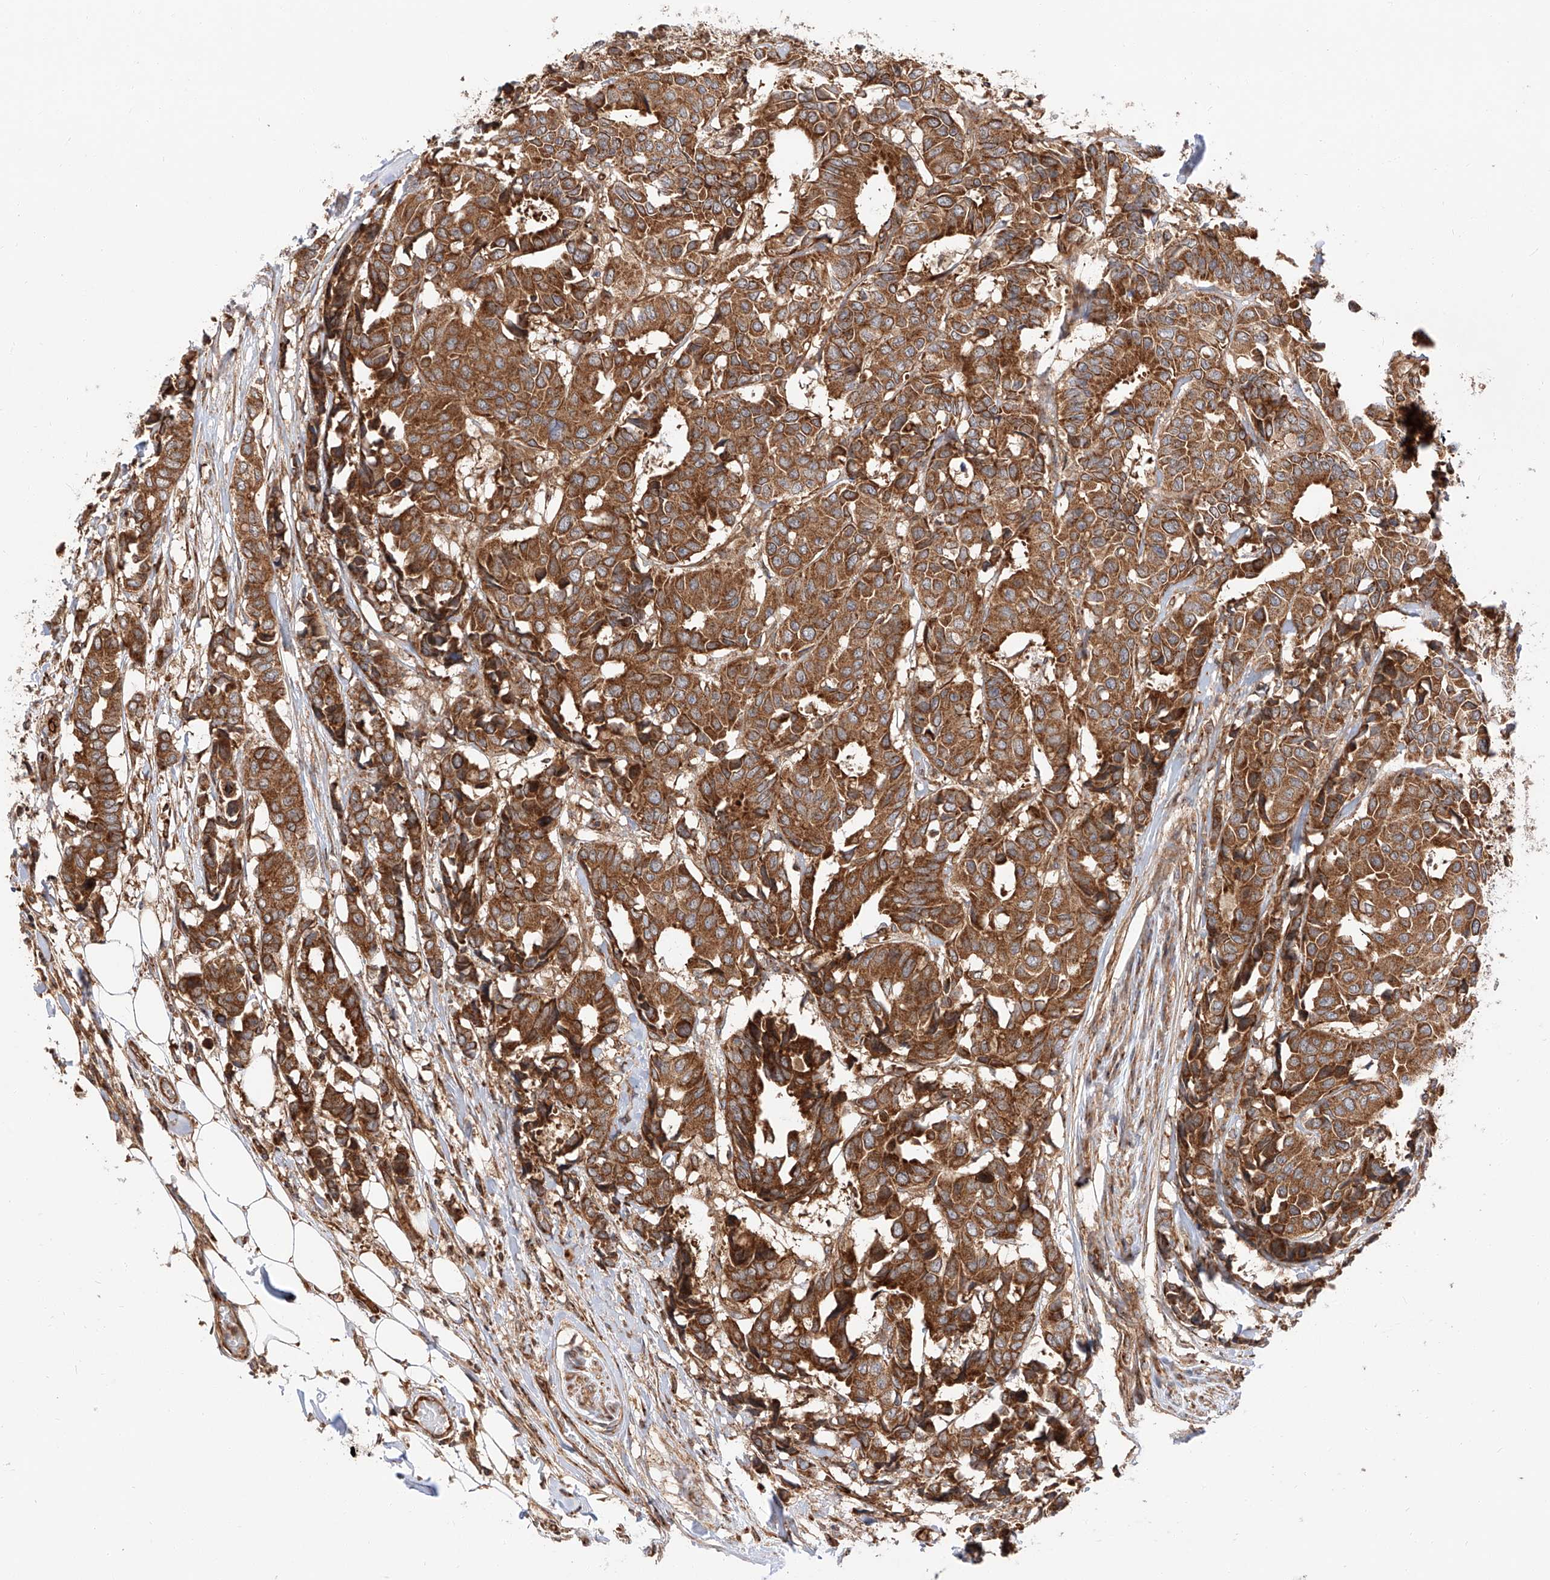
{"staining": {"intensity": "strong", "quantity": ">75%", "location": "cytoplasmic/membranous"}, "tissue": "breast cancer", "cell_type": "Tumor cells", "image_type": "cancer", "snomed": [{"axis": "morphology", "description": "Duct carcinoma"}, {"axis": "topography", "description": "Breast"}], "caption": "Tumor cells display high levels of strong cytoplasmic/membranous positivity in approximately >75% of cells in breast invasive ductal carcinoma.", "gene": "ISCA2", "patient": {"sex": "female", "age": 87}}